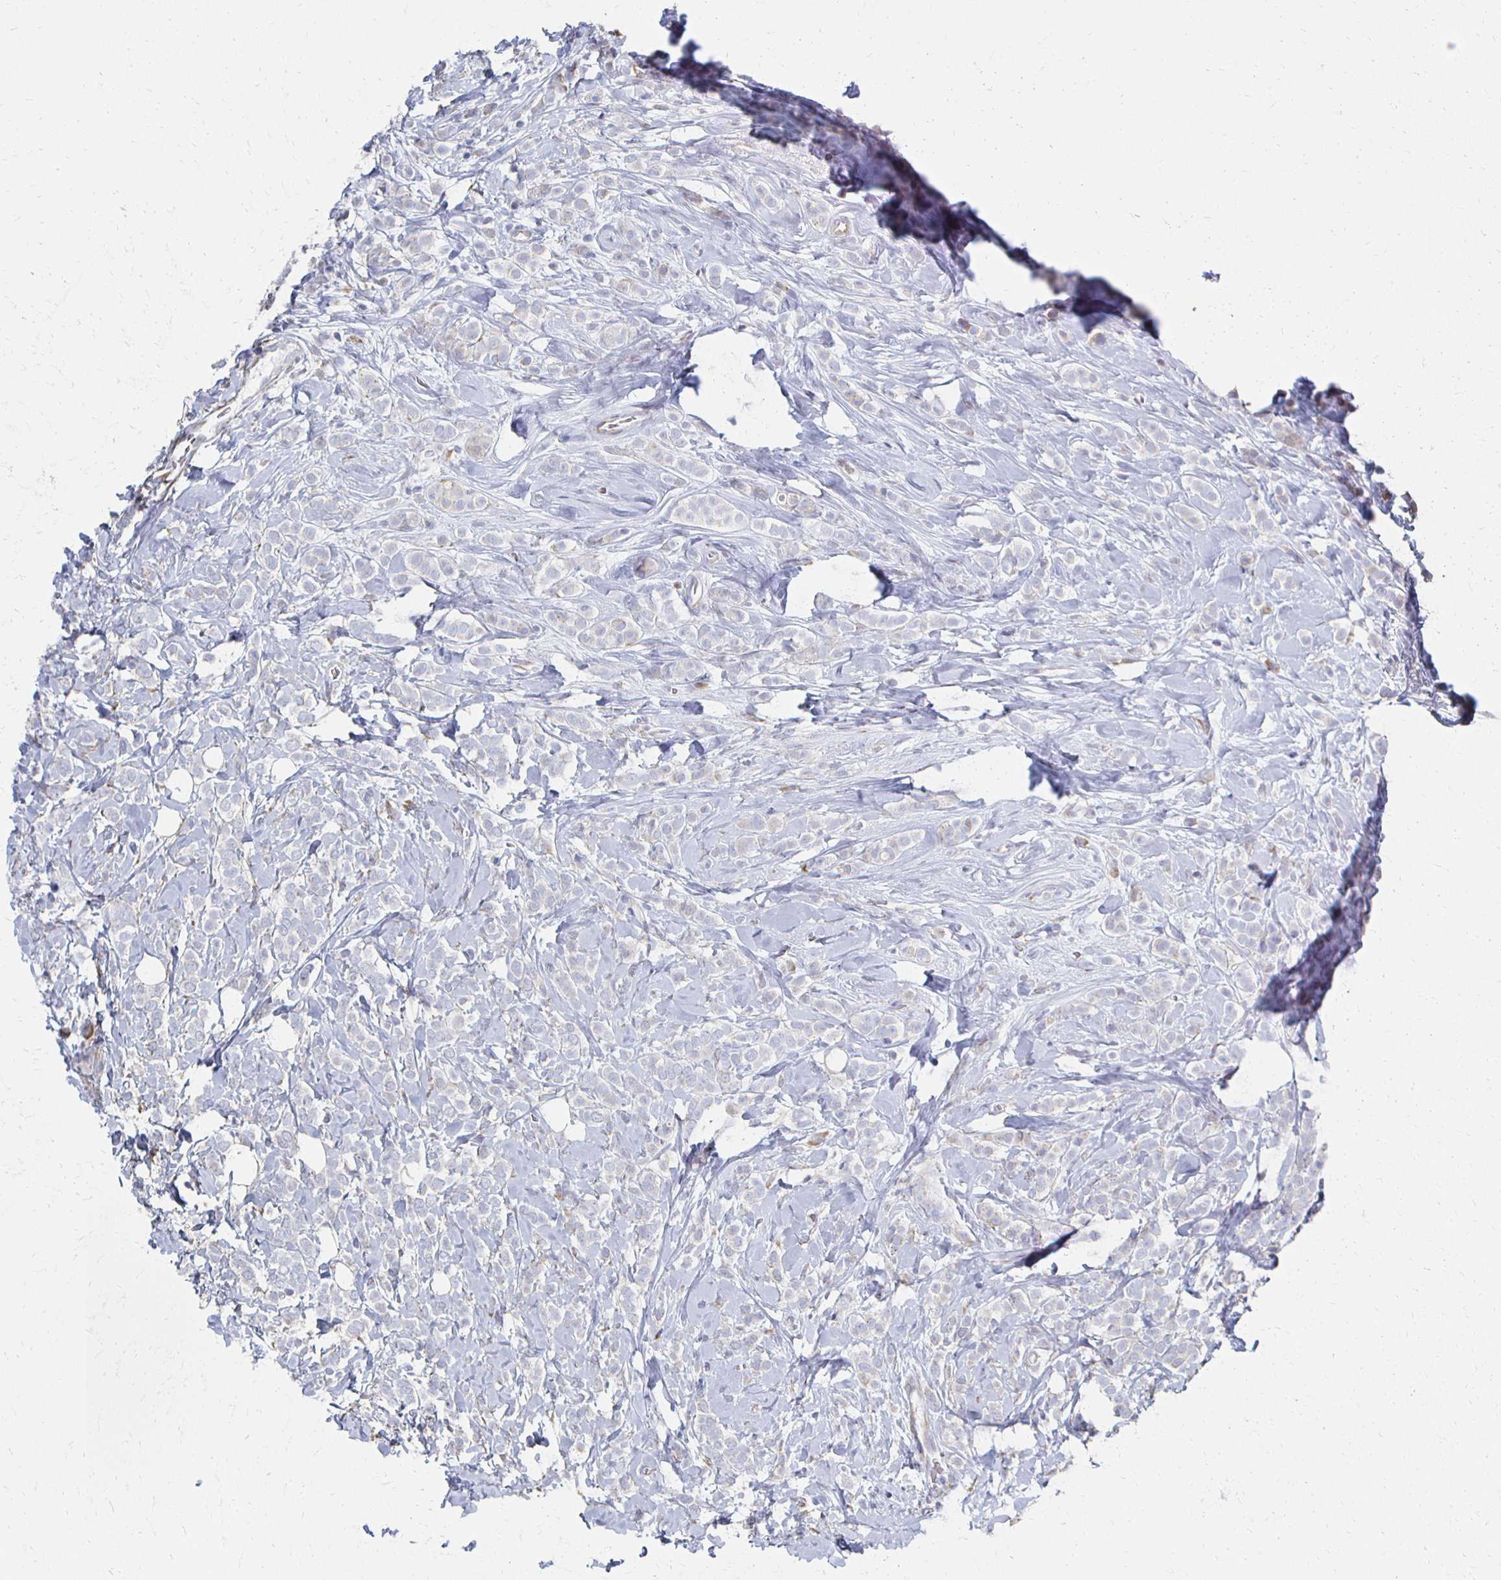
{"staining": {"intensity": "negative", "quantity": "none", "location": "none"}, "tissue": "breast cancer", "cell_type": "Tumor cells", "image_type": "cancer", "snomed": [{"axis": "morphology", "description": "Lobular carcinoma"}, {"axis": "topography", "description": "Breast"}], "caption": "This is a histopathology image of immunohistochemistry staining of breast cancer, which shows no positivity in tumor cells.", "gene": "ATP1A3", "patient": {"sex": "female", "age": 49}}